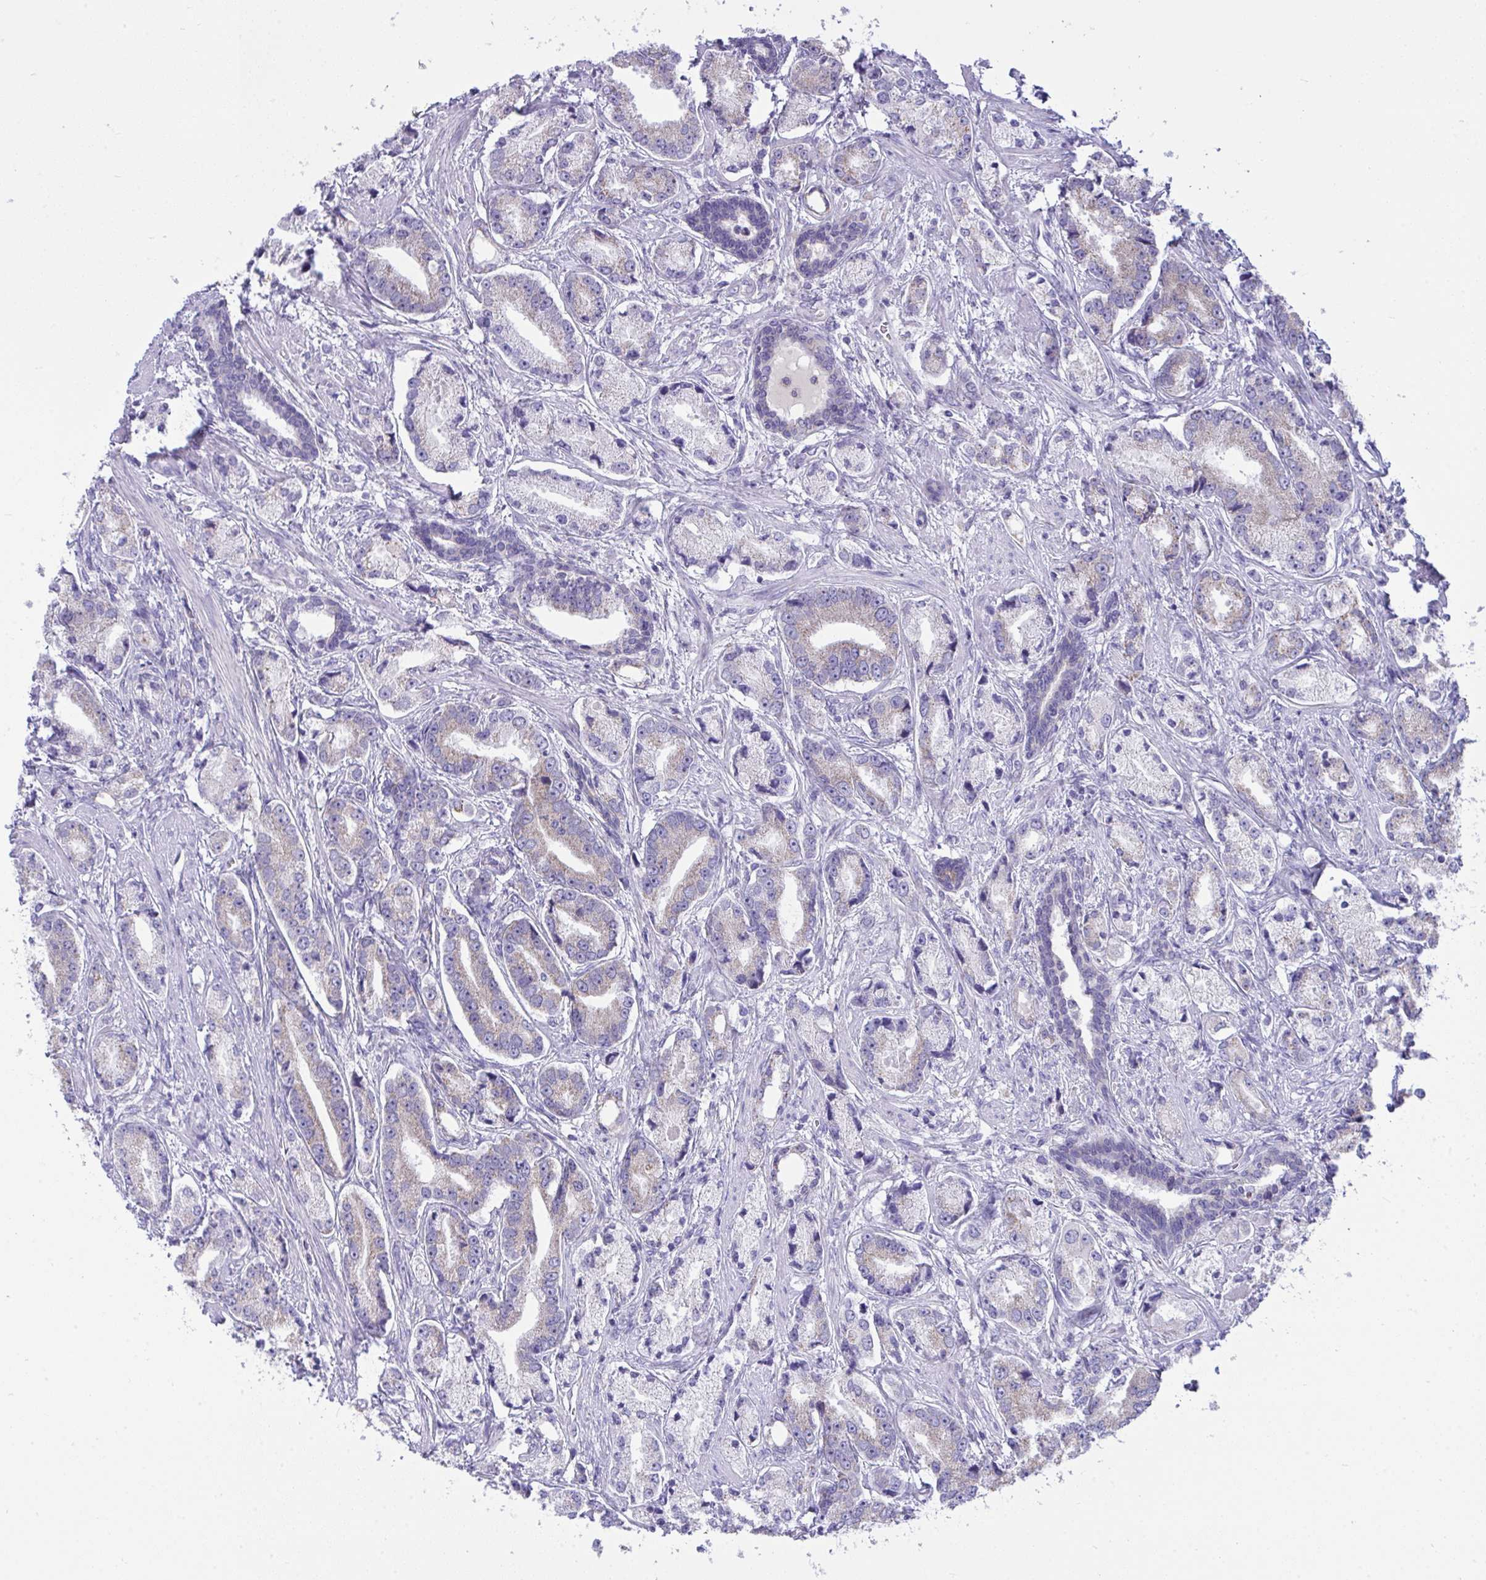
{"staining": {"intensity": "weak", "quantity": "25%-75%", "location": "cytoplasmic/membranous"}, "tissue": "prostate cancer", "cell_type": "Tumor cells", "image_type": "cancer", "snomed": [{"axis": "morphology", "description": "Adenocarcinoma, High grade"}, {"axis": "topography", "description": "Prostate and seminal vesicle, NOS"}], "caption": "This micrograph displays prostate cancer stained with IHC to label a protein in brown. The cytoplasmic/membranous of tumor cells show weak positivity for the protein. Nuclei are counter-stained blue.", "gene": "PLA2G12B", "patient": {"sex": "male", "age": 61}}